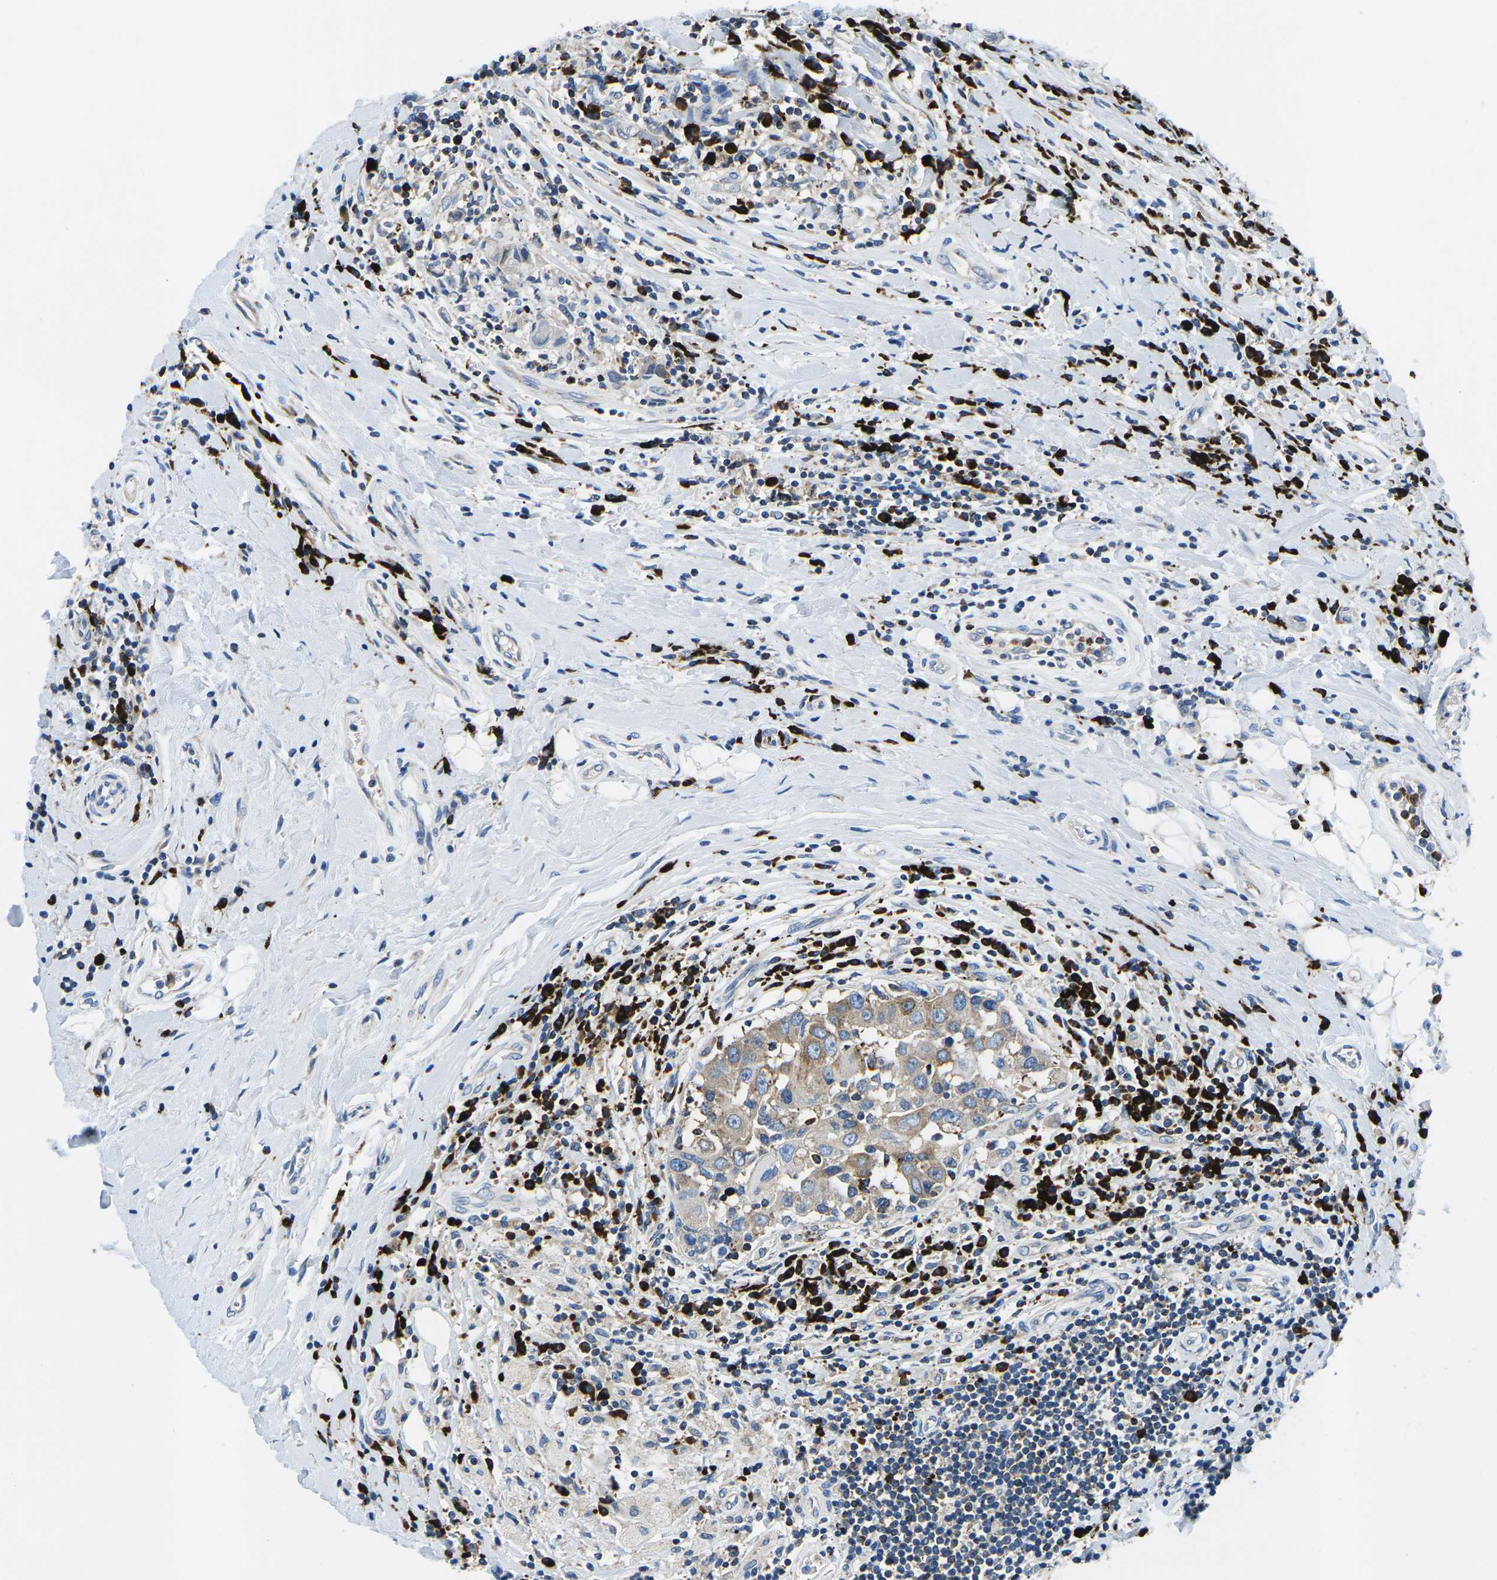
{"staining": {"intensity": "negative", "quantity": "none", "location": "none"}, "tissue": "breast cancer", "cell_type": "Tumor cells", "image_type": "cancer", "snomed": [{"axis": "morphology", "description": "Duct carcinoma"}, {"axis": "topography", "description": "Breast"}], "caption": "Intraductal carcinoma (breast) was stained to show a protein in brown. There is no significant staining in tumor cells.", "gene": "MC4R", "patient": {"sex": "female", "age": 27}}